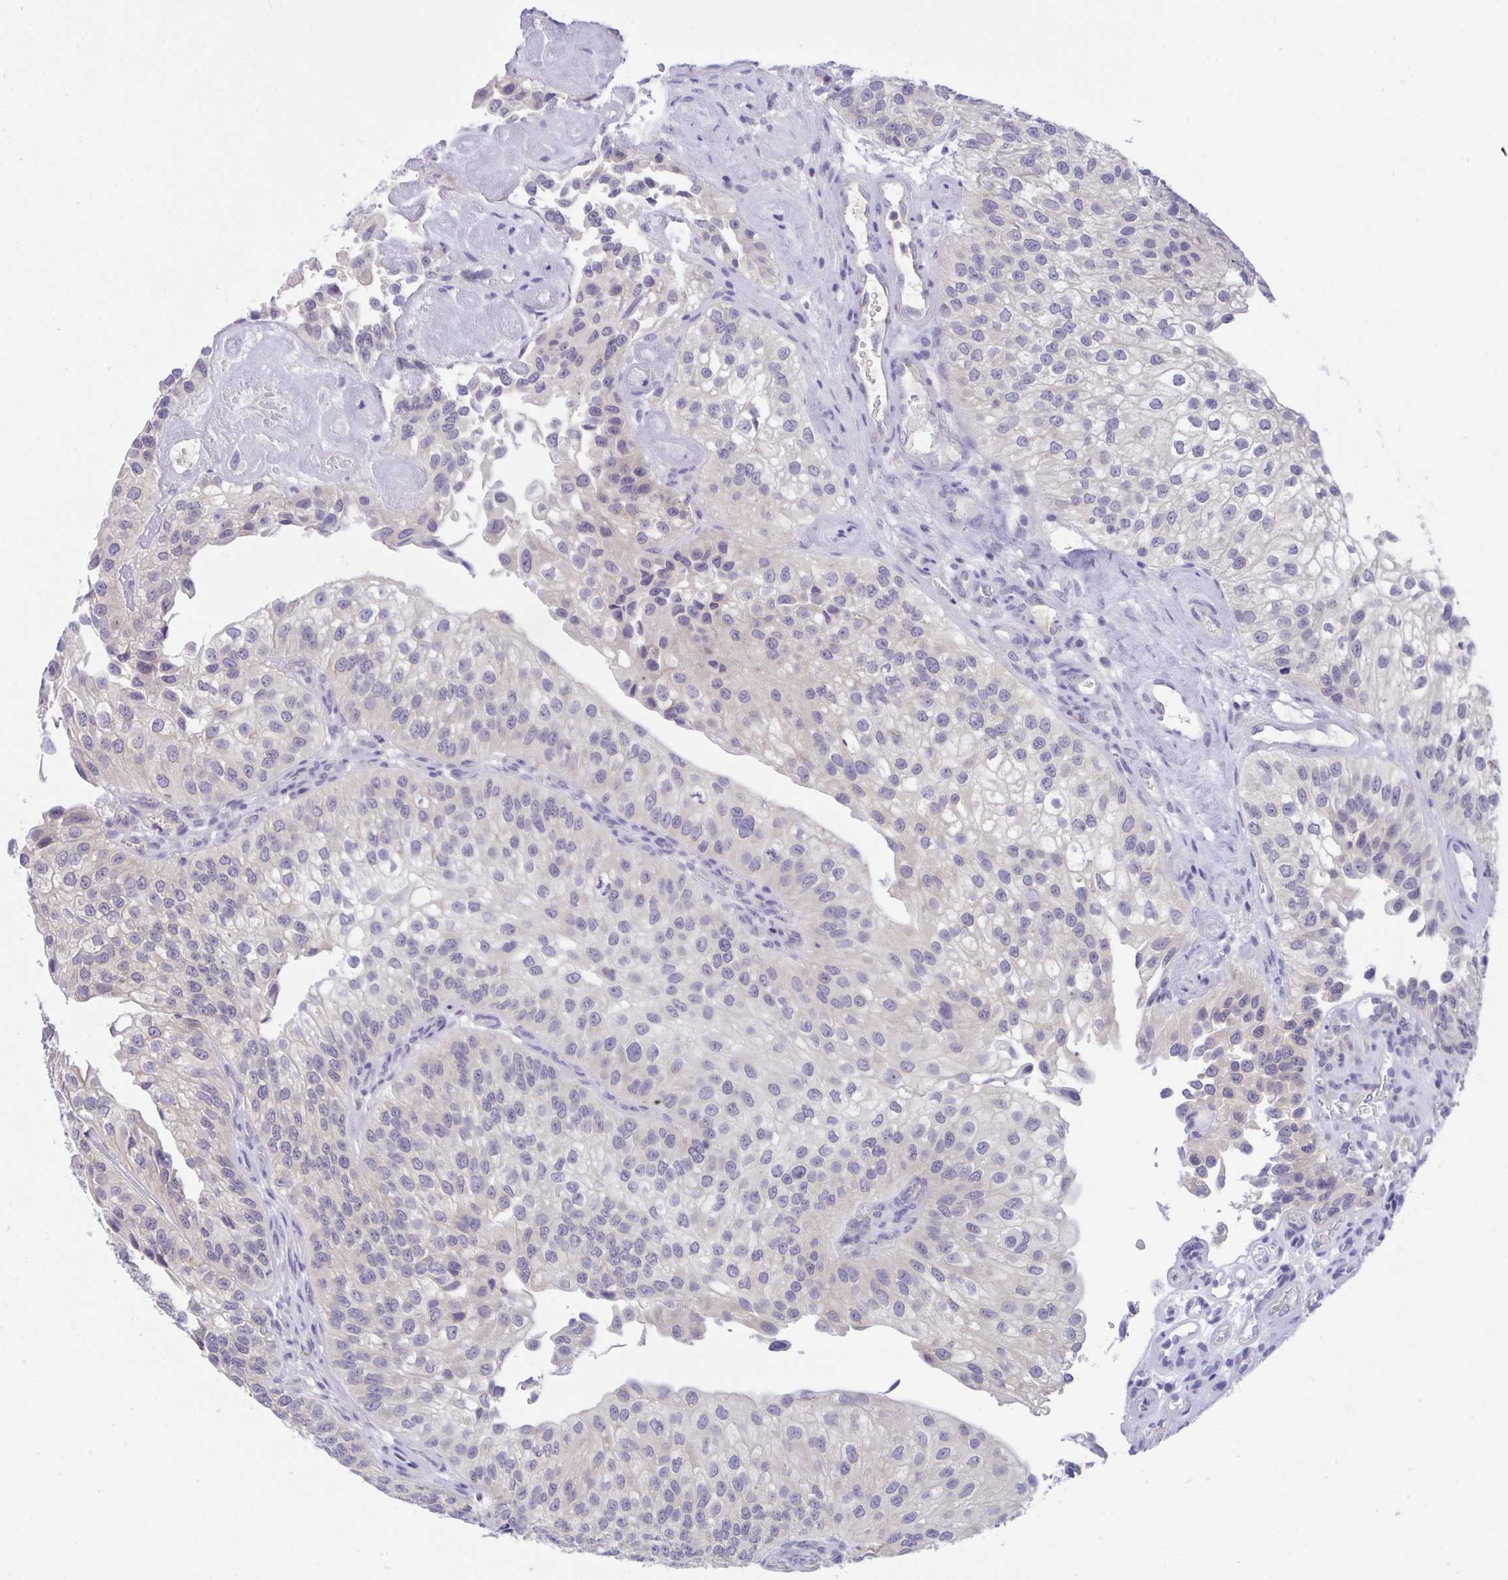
{"staining": {"intensity": "negative", "quantity": "none", "location": "none"}, "tissue": "urothelial cancer", "cell_type": "Tumor cells", "image_type": "cancer", "snomed": [{"axis": "morphology", "description": "Urothelial carcinoma, NOS"}, {"axis": "topography", "description": "Urinary bladder"}], "caption": "An image of human urothelial cancer is negative for staining in tumor cells.", "gene": "TMEM41A", "patient": {"sex": "male", "age": 87}}